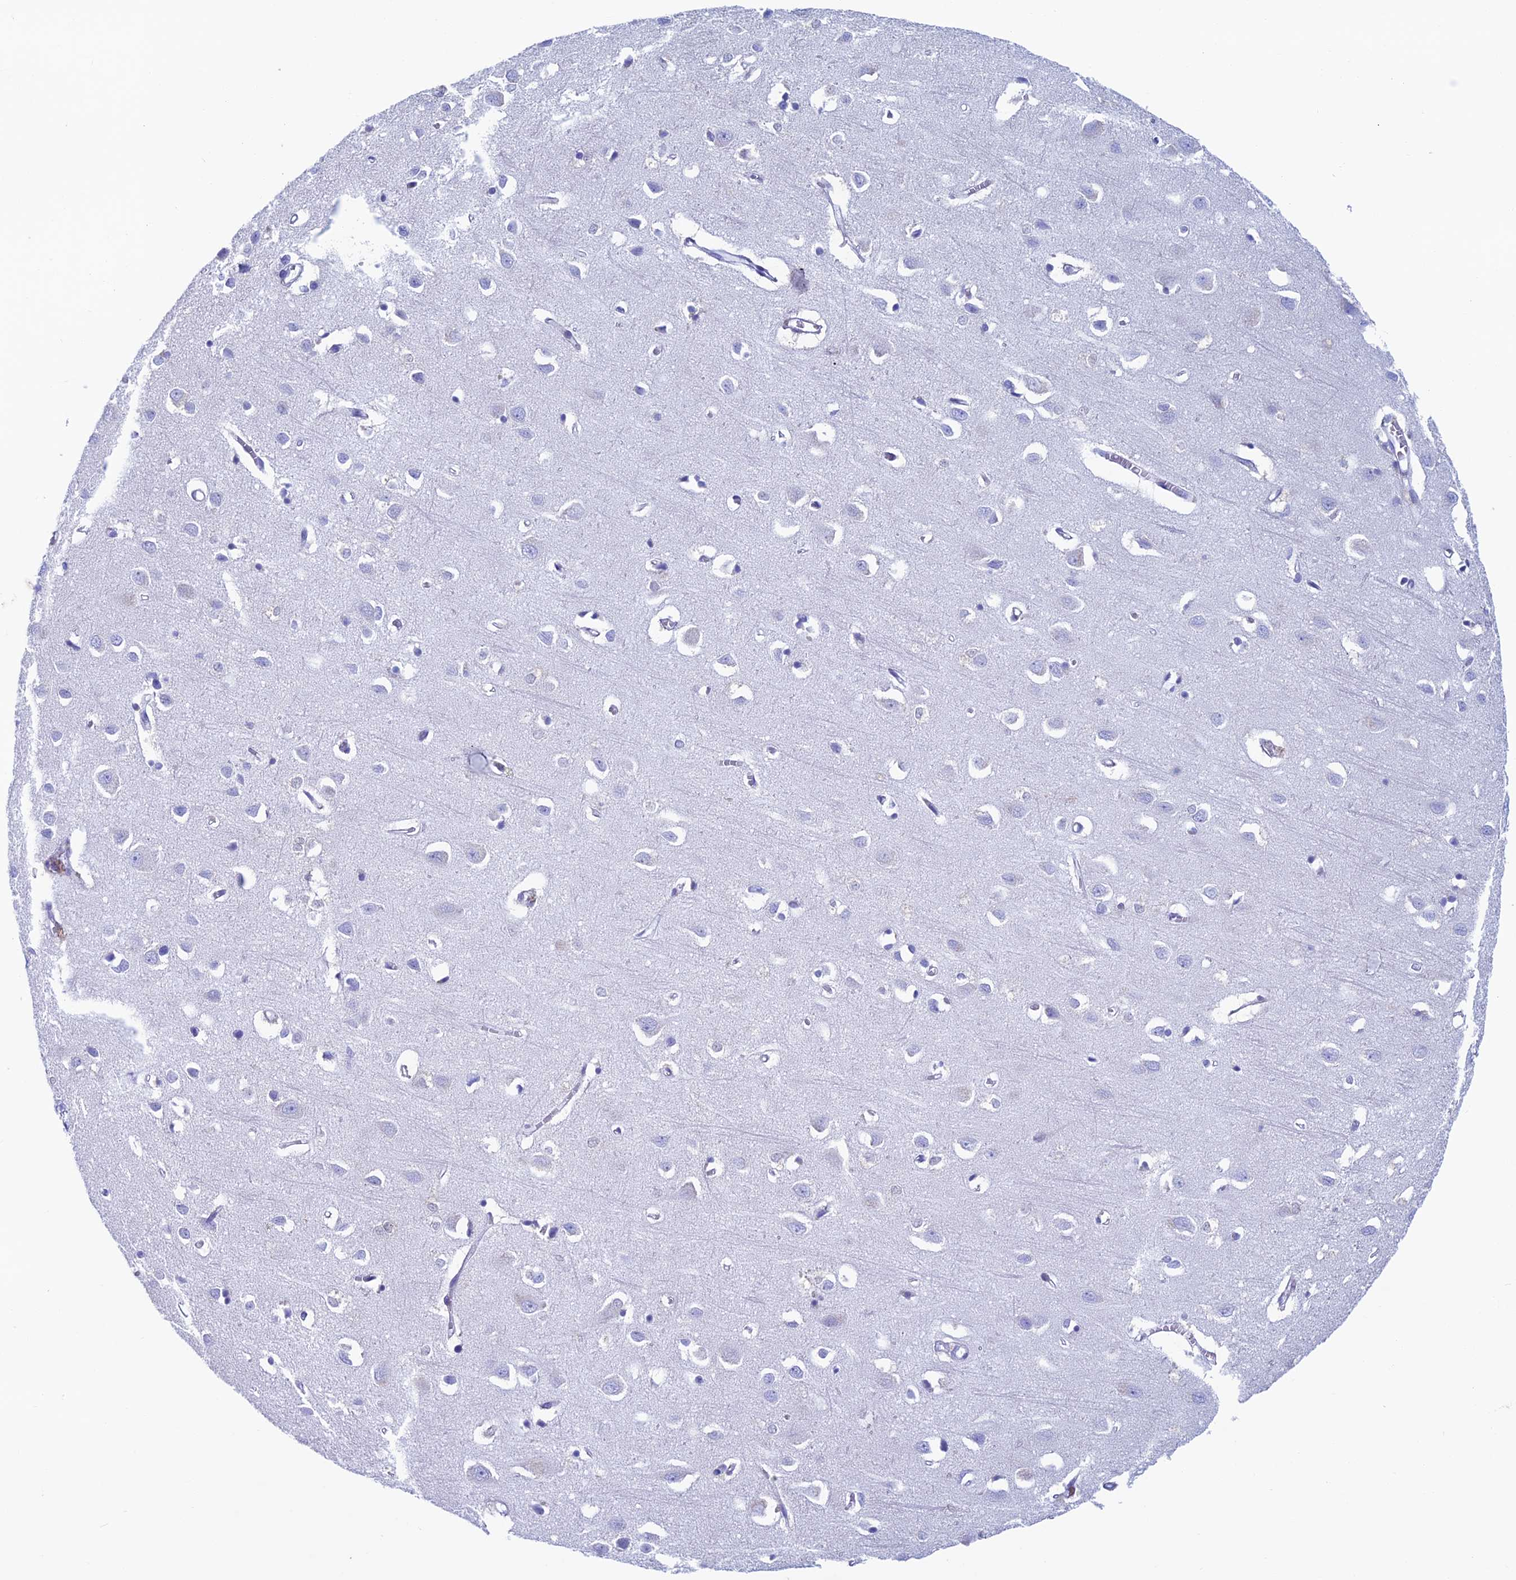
{"staining": {"intensity": "negative", "quantity": "none", "location": "none"}, "tissue": "cerebral cortex", "cell_type": "Endothelial cells", "image_type": "normal", "snomed": [{"axis": "morphology", "description": "Normal tissue, NOS"}, {"axis": "topography", "description": "Cerebral cortex"}], "caption": "This is an immunohistochemistry (IHC) micrograph of benign cerebral cortex. There is no expression in endothelial cells.", "gene": "KCNK17", "patient": {"sex": "female", "age": 64}}